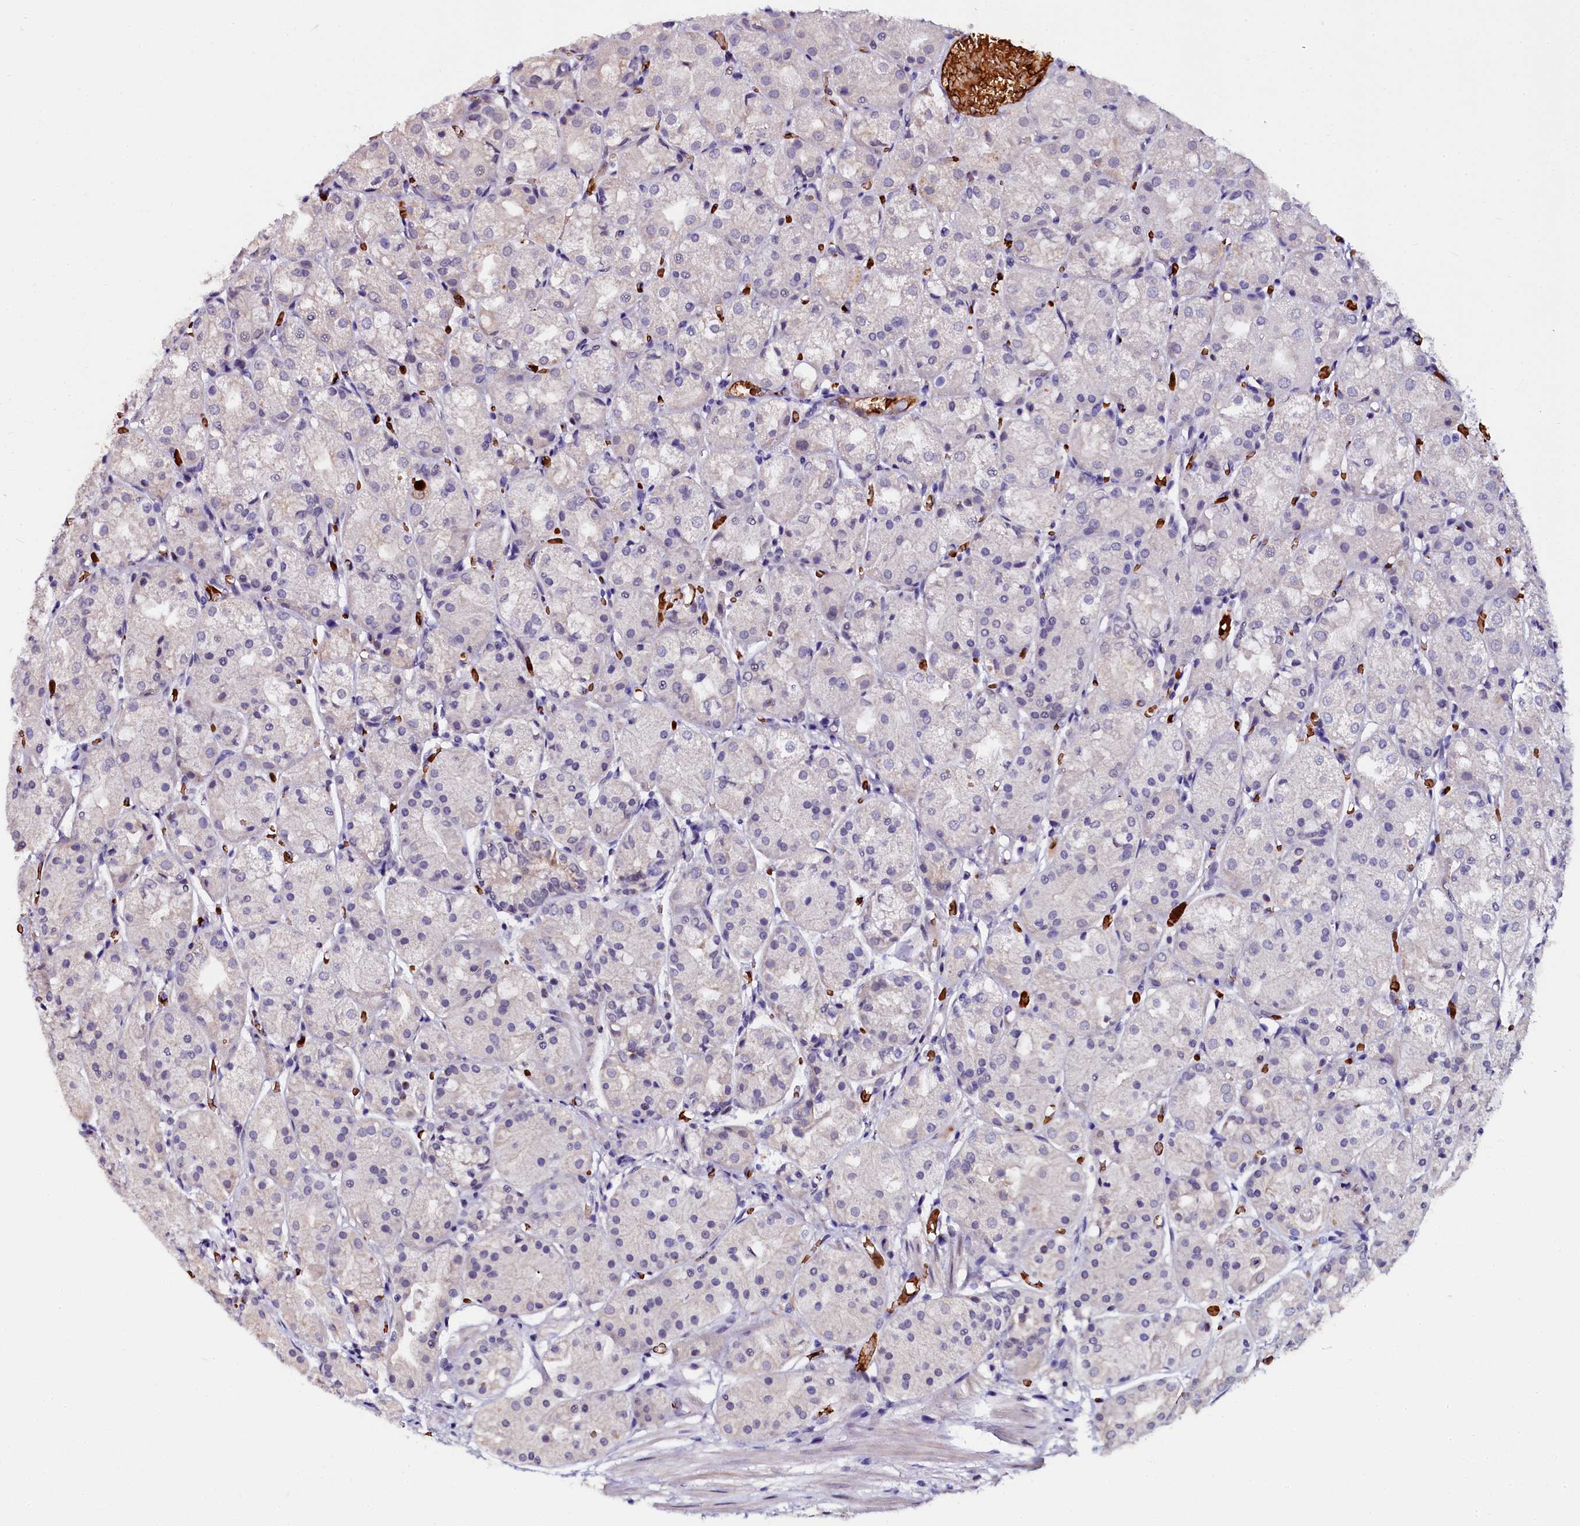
{"staining": {"intensity": "moderate", "quantity": "25%-75%", "location": "cytoplasmic/membranous"}, "tissue": "stomach", "cell_type": "Glandular cells", "image_type": "normal", "snomed": [{"axis": "morphology", "description": "Normal tissue, NOS"}, {"axis": "topography", "description": "Stomach, upper"}], "caption": "An image of human stomach stained for a protein exhibits moderate cytoplasmic/membranous brown staining in glandular cells.", "gene": "CTDSPL2", "patient": {"sex": "male", "age": 72}}